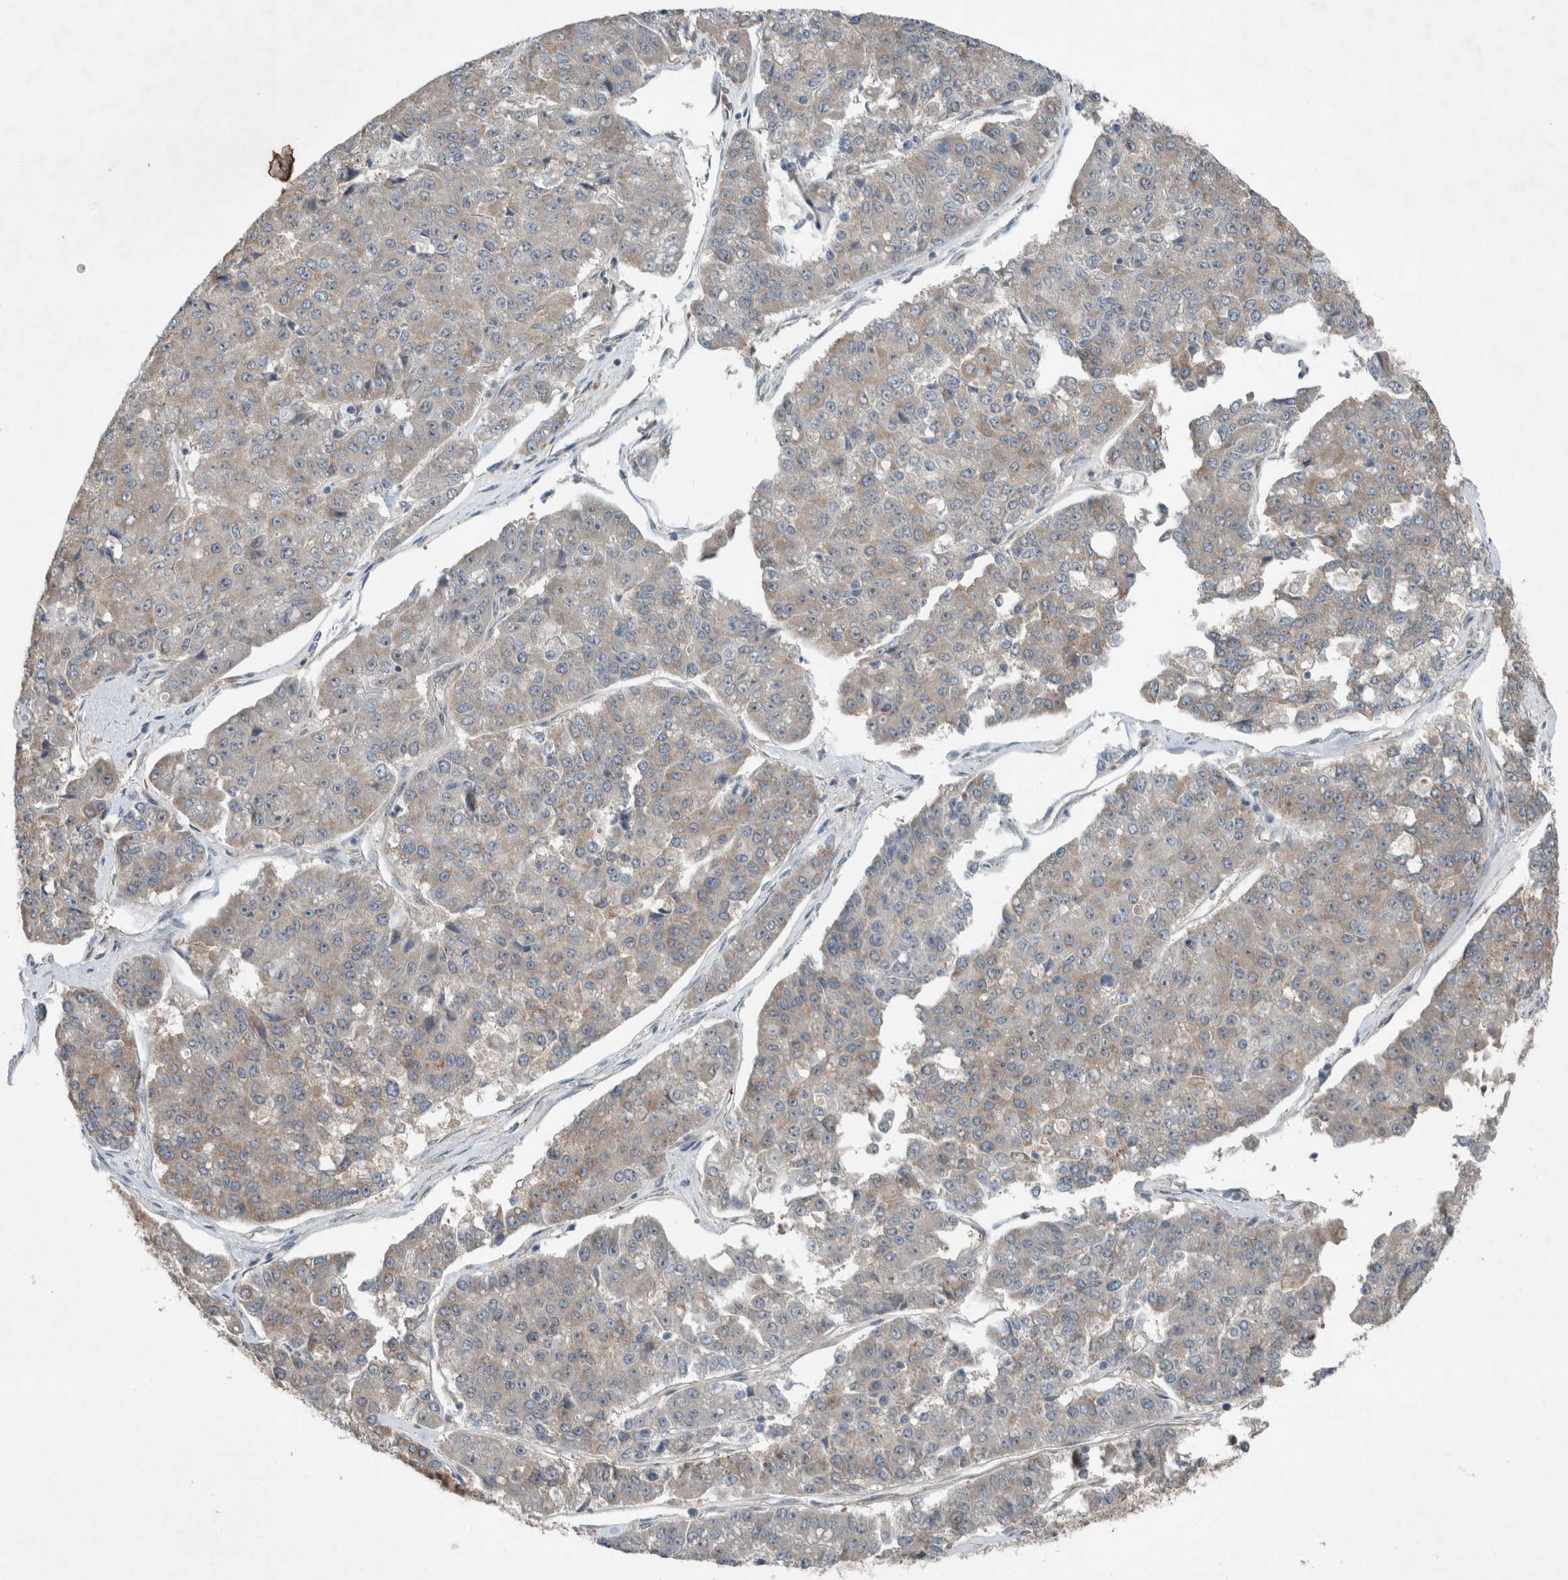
{"staining": {"intensity": "weak", "quantity": "<25%", "location": "cytoplasmic/membranous"}, "tissue": "pancreatic cancer", "cell_type": "Tumor cells", "image_type": "cancer", "snomed": [{"axis": "morphology", "description": "Adenocarcinoma, NOS"}, {"axis": "topography", "description": "Pancreas"}], "caption": "An immunohistochemistry image of pancreatic adenocarcinoma is shown. There is no staining in tumor cells of pancreatic adenocarcinoma. (DAB (3,3'-diaminobenzidine) immunohistochemistry with hematoxylin counter stain).", "gene": "RALGDS", "patient": {"sex": "male", "age": 50}}